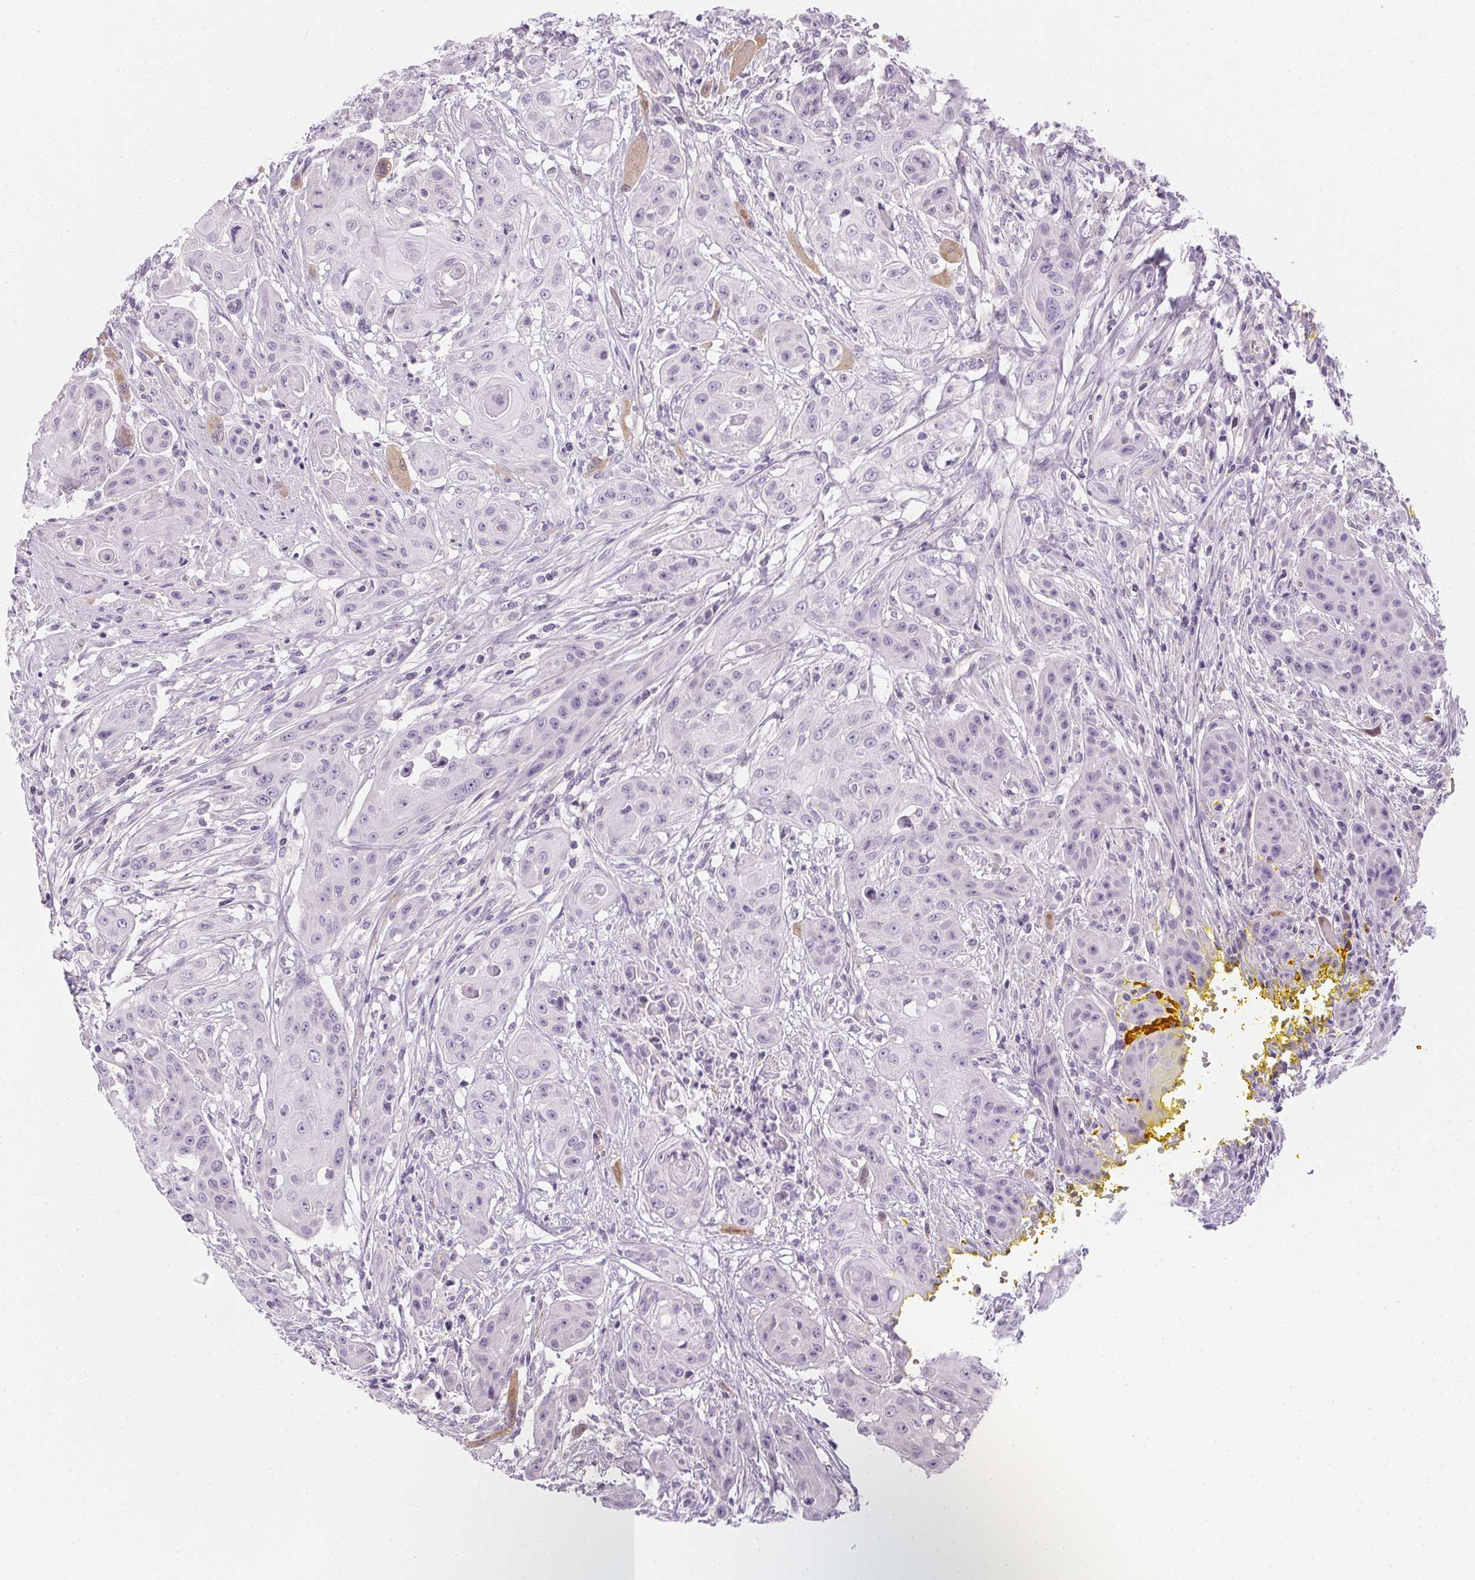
{"staining": {"intensity": "negative", "quantity": "none", "location": "none"}, "tissue": "head and neck cancer", "cell_type": "Tumor cells", "image_type": "cancer", "snomed": [{"axis": "morphology", "description": "Squamous cell carcinoma, NOS"}, {"axis": "topography", "description": "Oral tissue"}, {"axis": "topography", "description": "Head-Neck"}, {"axis": "topography", "description": "Neck, NOS"}], "caption": "This is an immunohistochemistry (IHC) photomicrograph of head and neck cancer (squamous cell carcinoma). There is no positivity in tumor cells.", "gene": "SMYD1", "patient": {"sex": "female", "age": 55}}